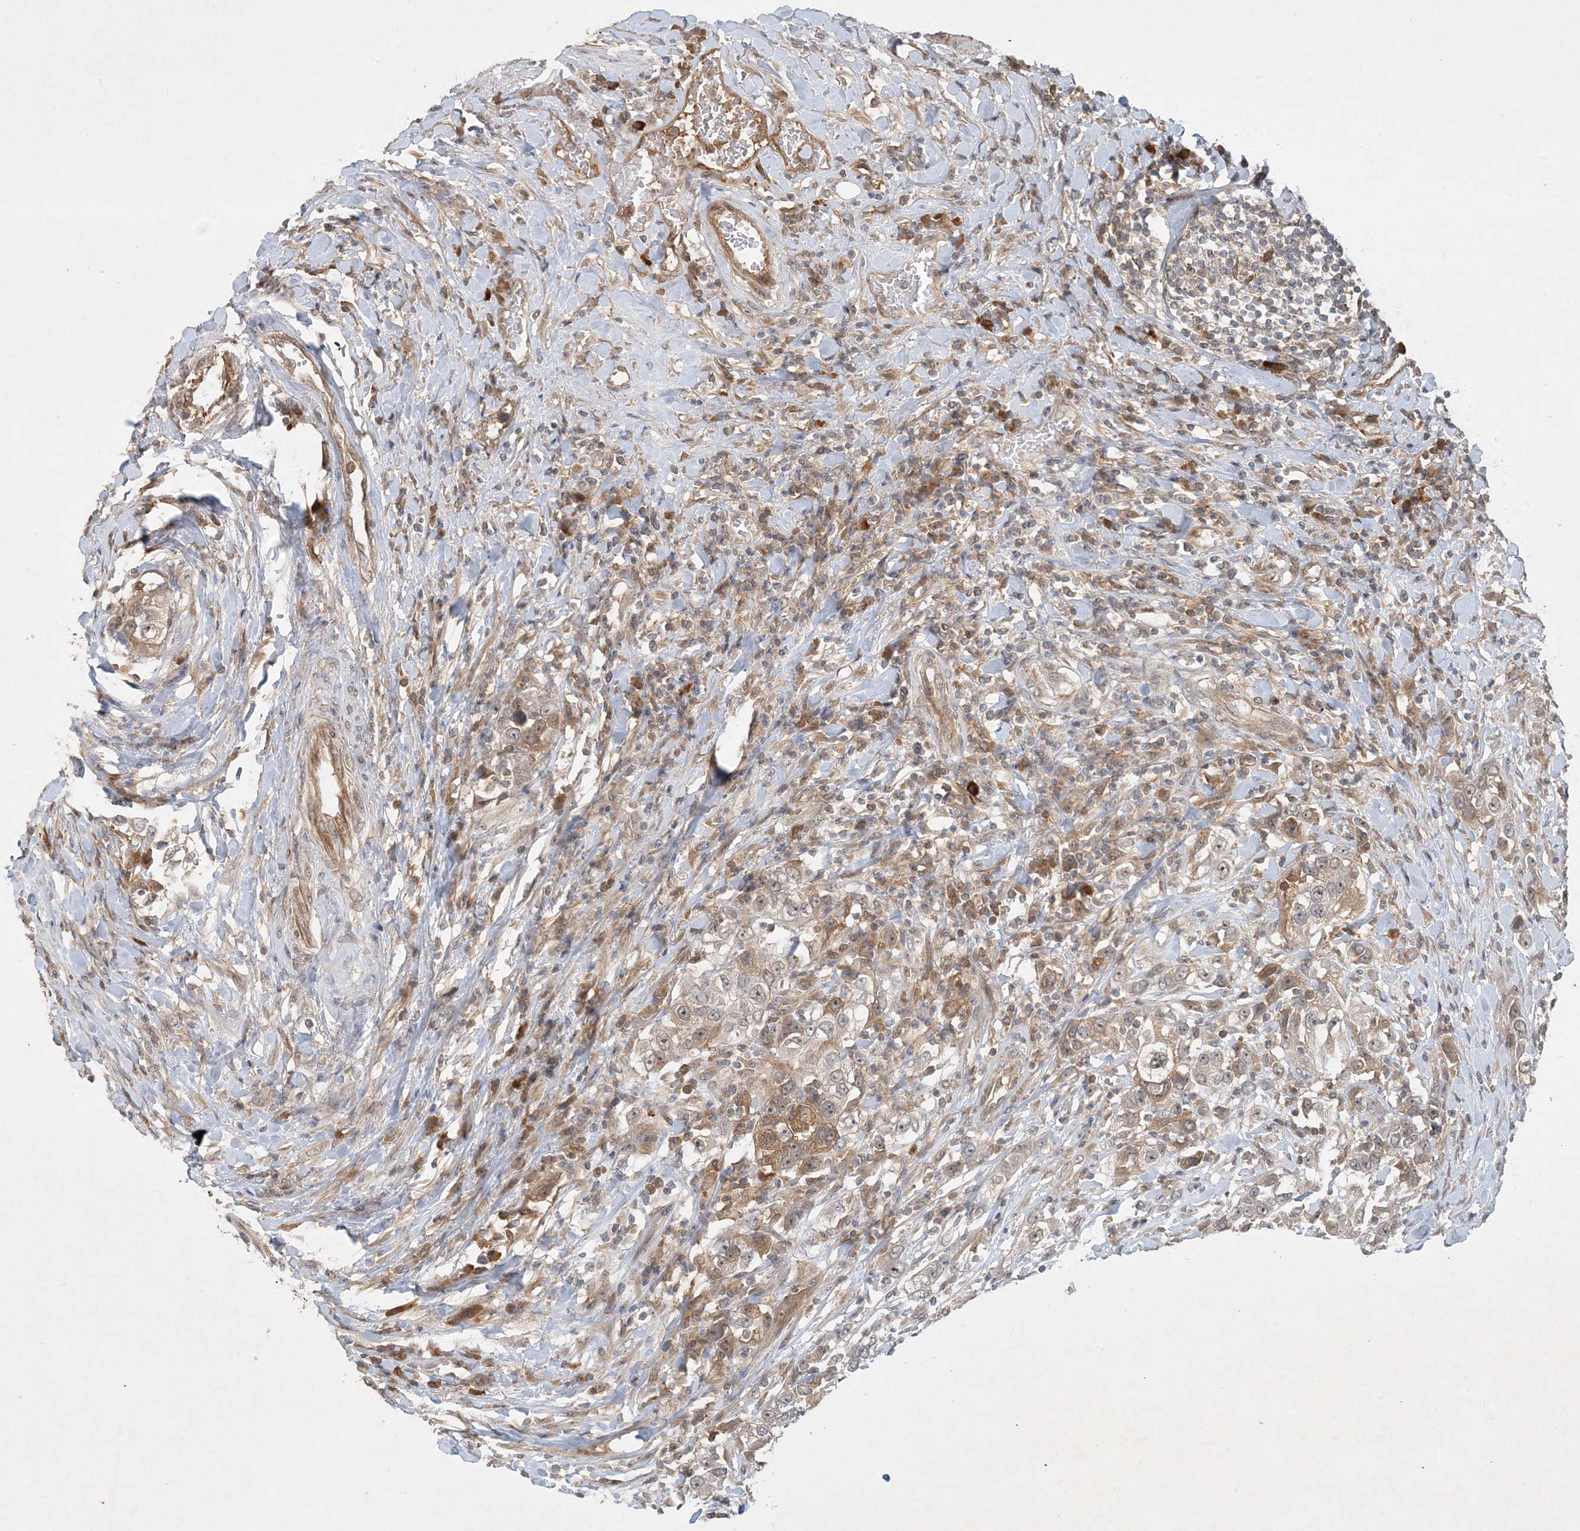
{"staining": {"intensity": "moderate", "quantity": "<25%", "location": "cytoplasmic/membranous"}, "tissue": "urothelial cancer", "cell_type": "Tumor cells", "image_type": "cancer", "snomed": [{"axis": "morphology", "description": "Urothelial carcinoma, High grade"}, {"axis": "topography", "description": "Urinary bladder"}], "caption": "Human urothelial cancer stained with a brown dye demonstrates moderate cytoplasmic/membranous positive expression in approximately <25% of tumor cells.", "gene": "ZCCHC4", "patient": {"sex": "female", "age": 80}}